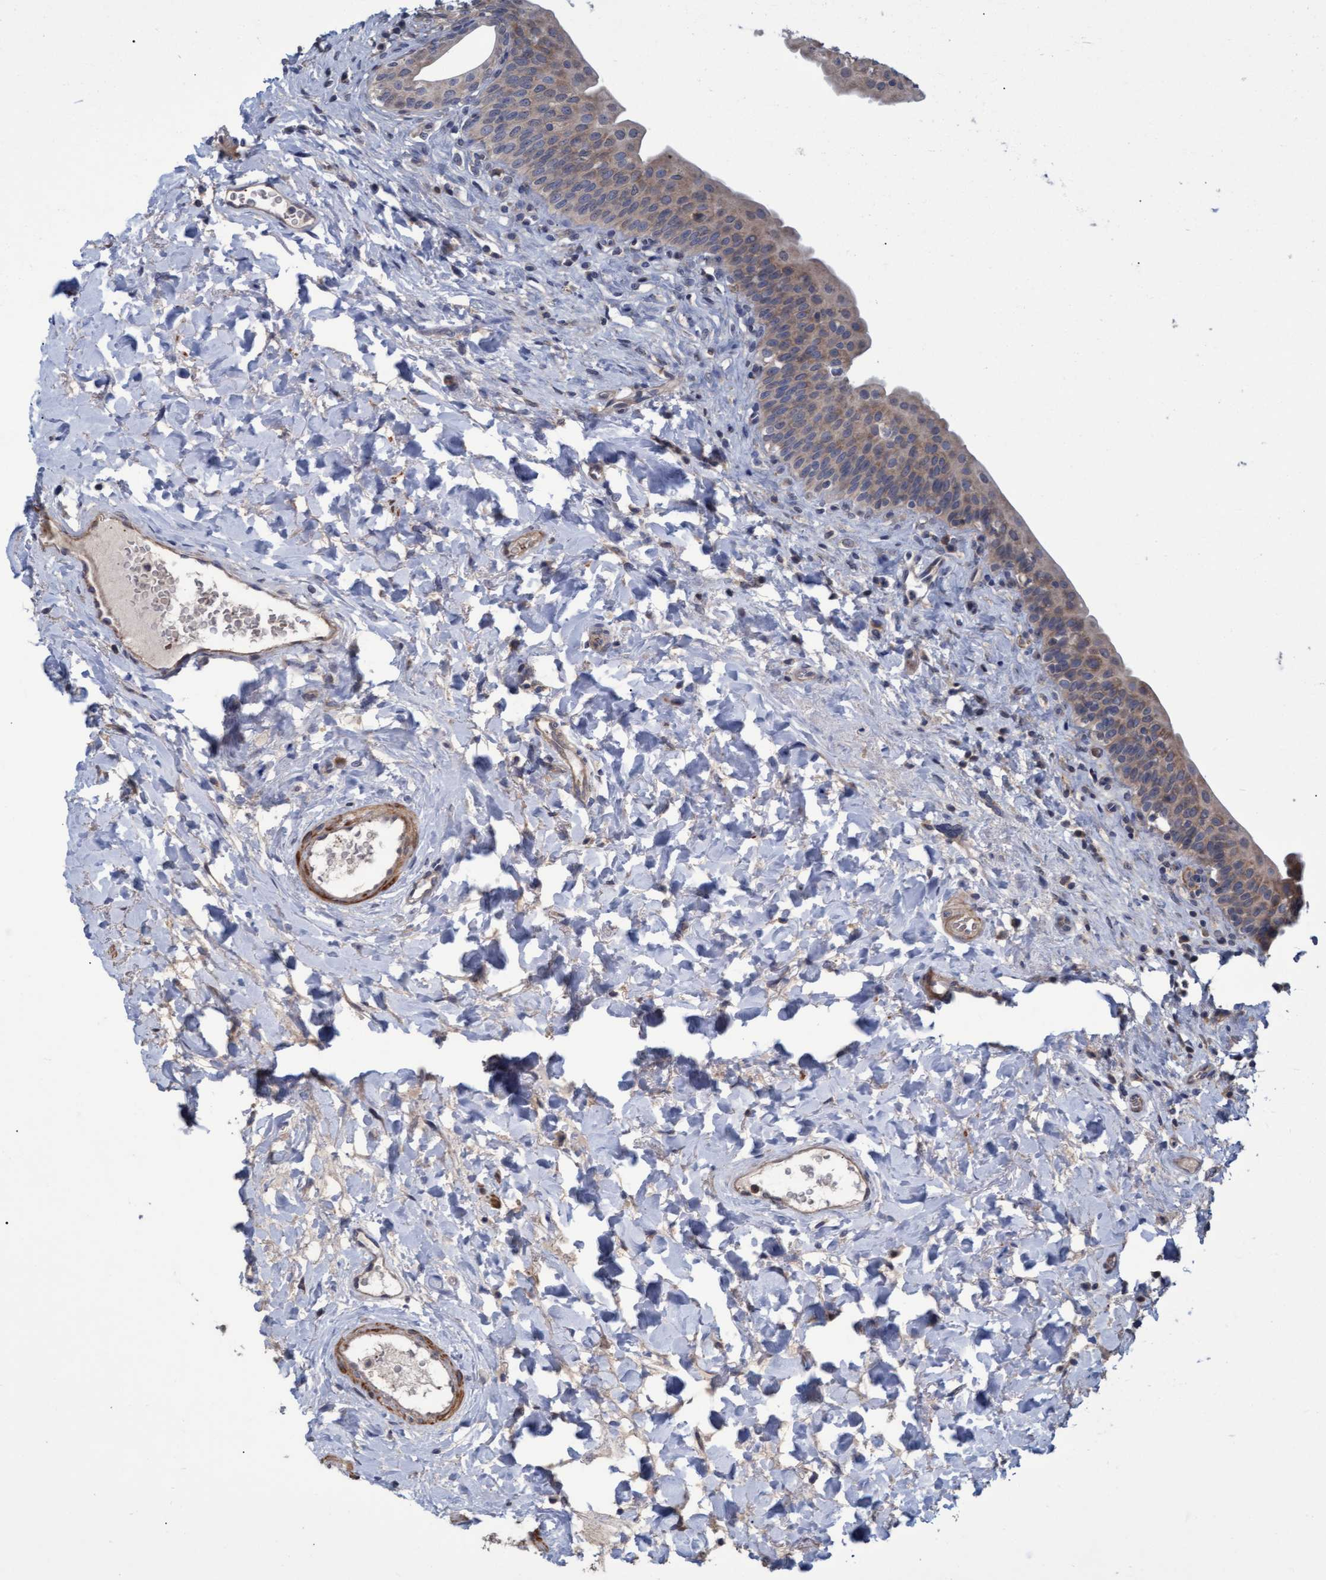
{"staining": {"intensity": "weak", "quantity": ">75%", "location": "cytoplasmic/membranous"}, "tissue": "urinary bladder", "cell_type": "Urothelial cells", "image_type": "normal", "snomed": [{"axis": "morphology", "description": "Normal tissue, NOS"}, {"axis": "topography", "description": "Urinary bladder"}], "caption": "Immunohistochemistry (DAB (3,3'-diaminobenzidine)) staining of normal urinary bladder exhibits weak cytoplasmic/membranous protein expression in approximately >75% of urothelial cells. The protein is stained brown, and the nuclei are stained in blue (DAB IHC with brightfield microscopy, high magnification).", "gene": "NAA15", "patient": {"sex": "male", "age": 83}}